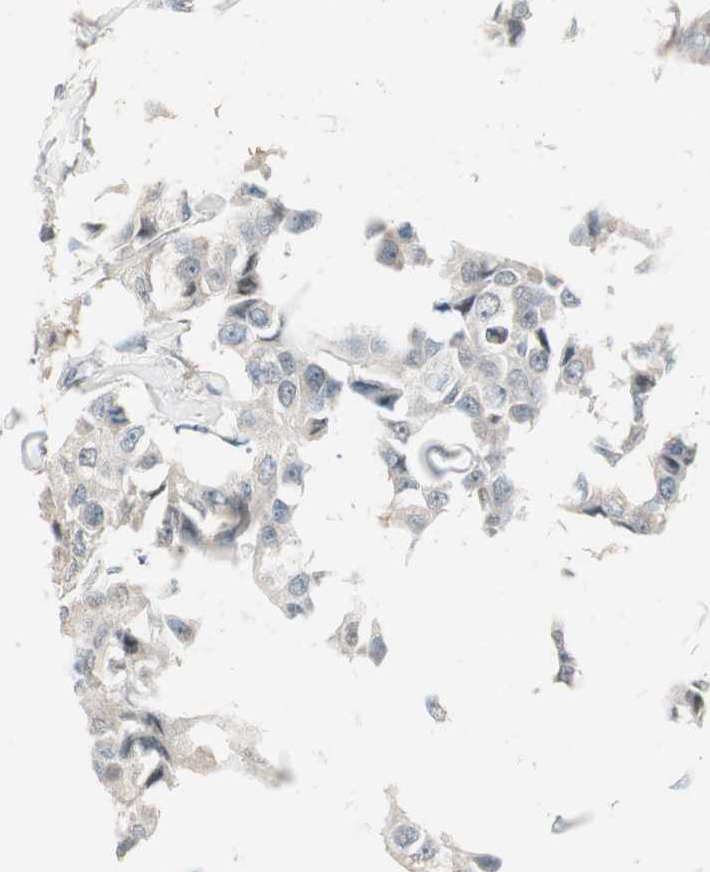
{"staining": {"intensity": "weak", "quantity": "25%-75%", "location": "cytoplasmic/membranous"}, "tissue": "breast cancer", "cell_type": "Tumor cells", "image_type": "cancer", "snomed": [{"axis": "morphology", "description": "Duct carcinoma"}, {"axis": "topography", "description": "Breast"}], "caption": "Immunohistochemistry (IHC) histopathology image of breast infiltrating ductal carcinoma stained for a protein (brown), which reveals low levels of weak cytoplasmic/membranous expression in approximately 25%-75% of tumor cells.", "gene": "PDZK1", "patient": {"sex": "female", "age": 80}}